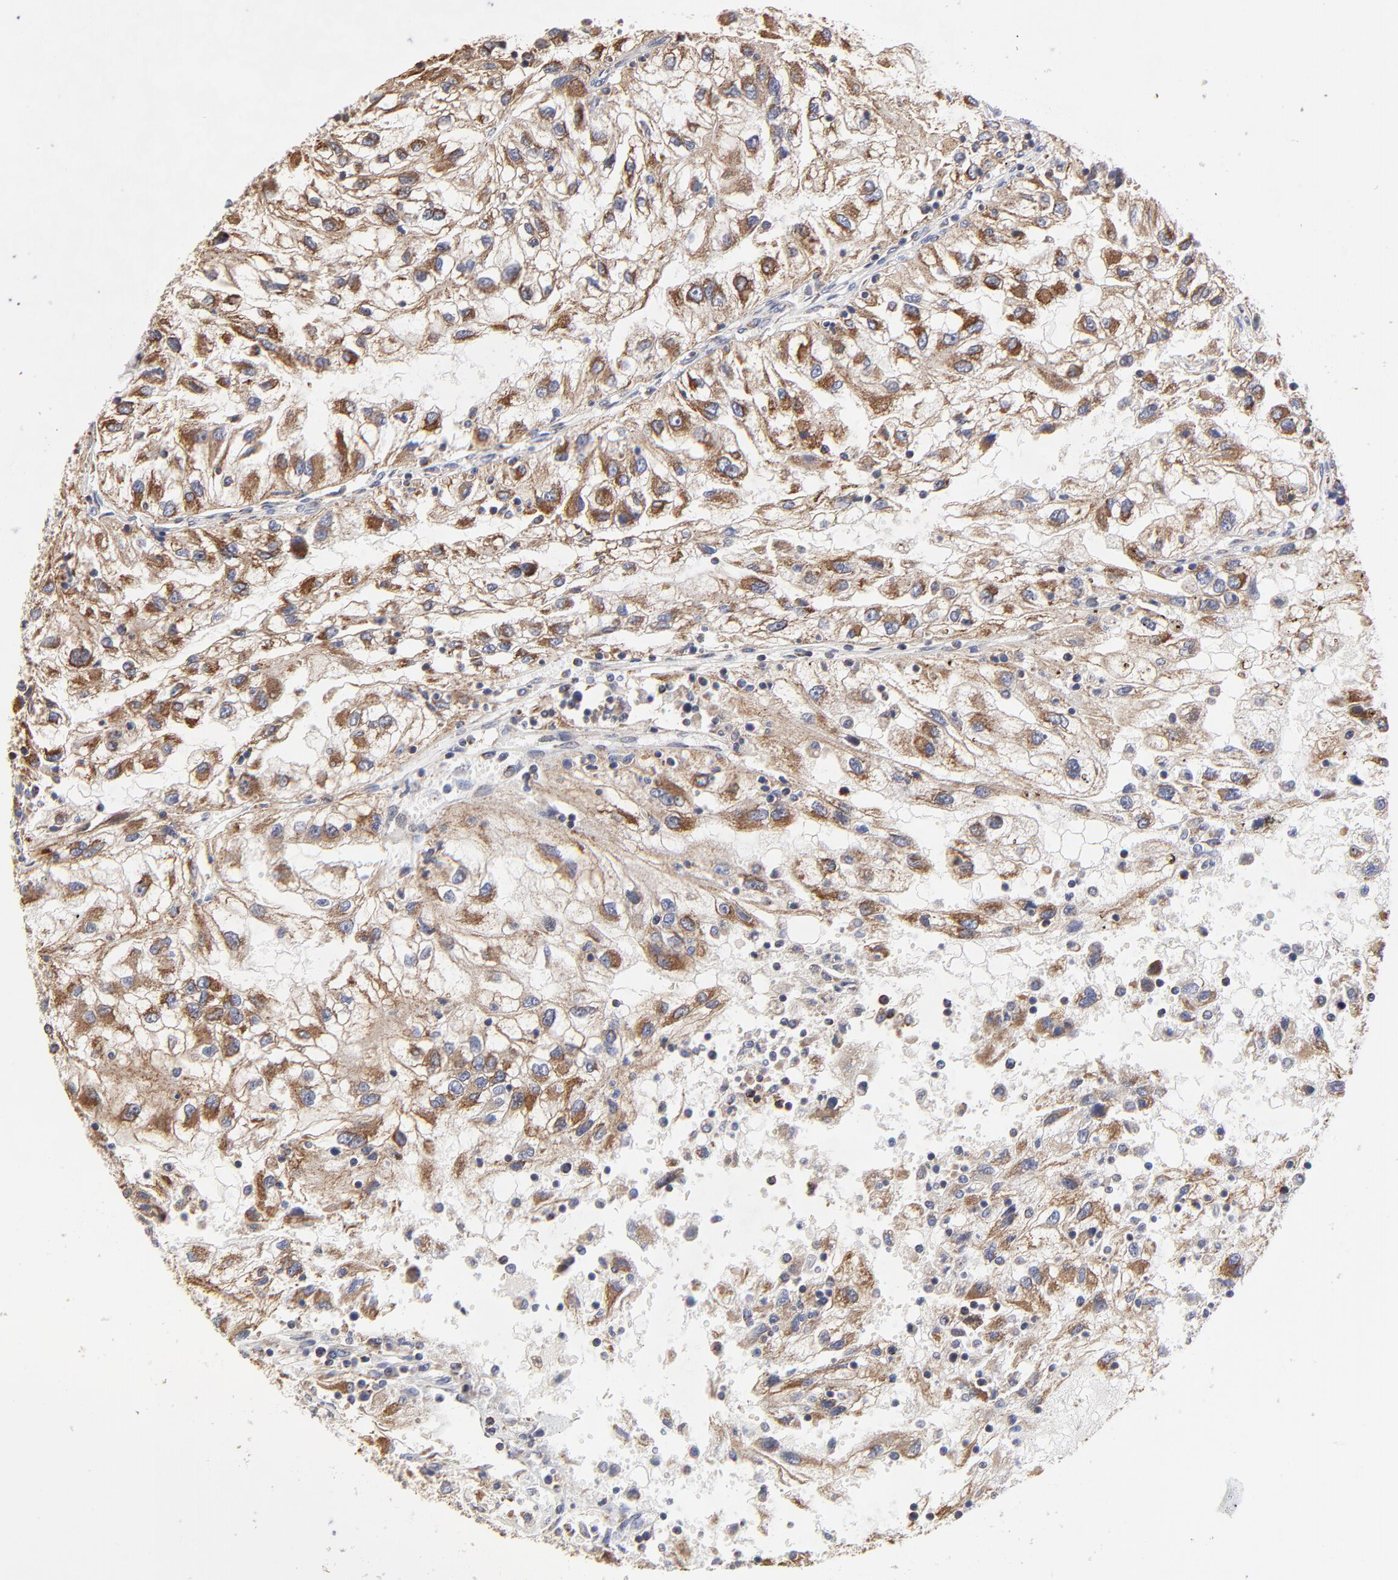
{"staining": {"intensity": "moderate", "quantity": ">75%", "location": "cytoplasmic/membranous"}, "tissue": "renal cancer", "cell_type": "Tumor cells", "image_type": "cancer", "snomed": [{"axis": "morphology", "description": "Normal tissue, NOS"}, {"axis": "morphology", "description": "Adenocarcinoma, NOS"}, {"axis": "topography", "description": "Kidney"}], "caption": "Immunohistochemistry (DAB (3,3'-diaminobenzidine)) staining of renal adenocarcinoma reveals moderate cytoplasmic/membranous protein expression in about >75% of tumor cells.", "gene": "ZNF550", "patient": {"sex": "male", "age": 71}}